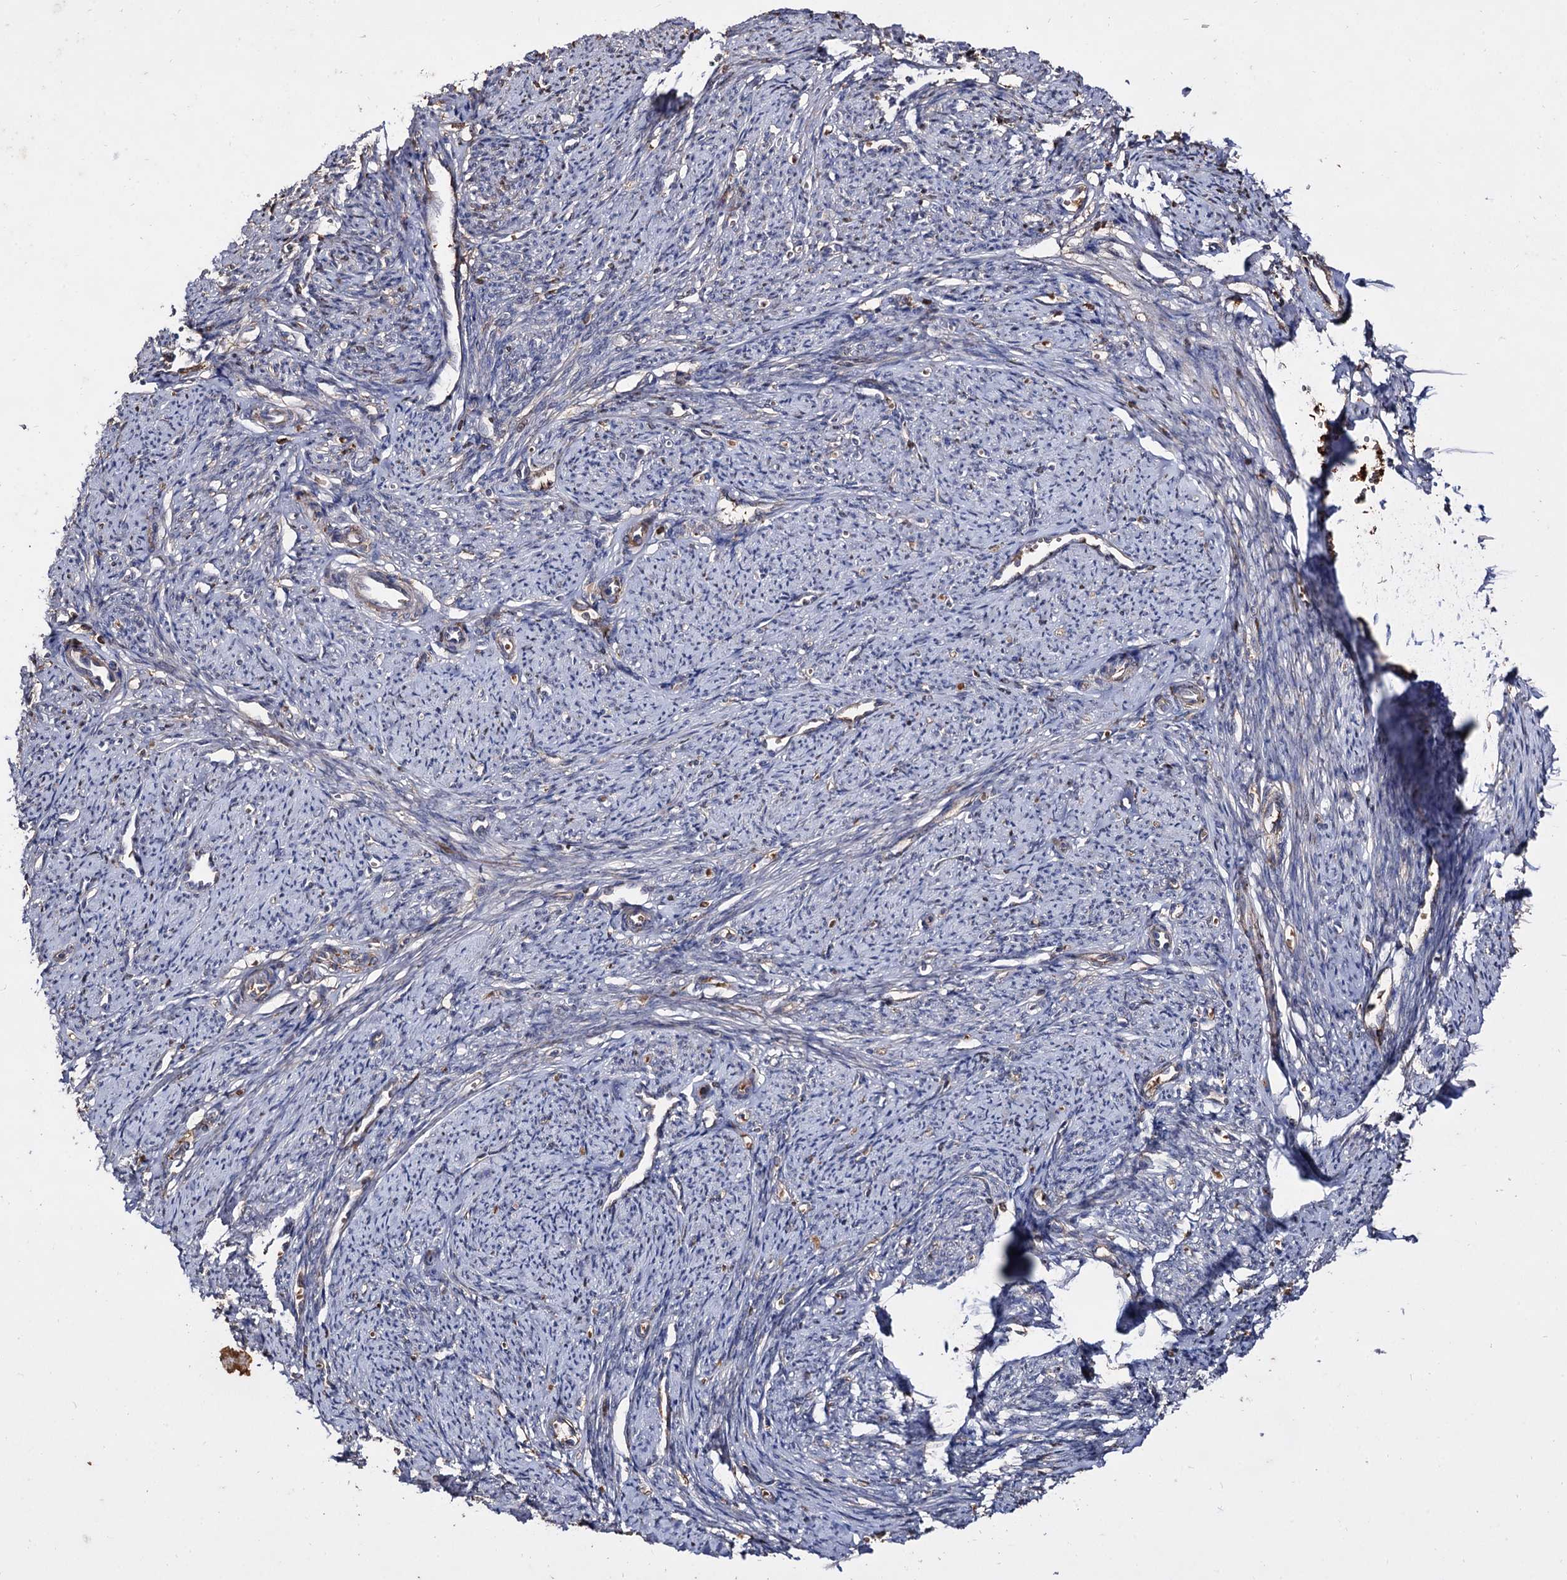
{"staining": {"intensity": "weak", "quantity": "<25%", "location": "cytoplasmic/membranous"}, "tissue": "smooth muscle", "cell_type": "Smooth muscle cells", "image_type": "normal", "snomed": [{"axis": "morphology", "description": "Normal tissue, NOS"}, {"axis": "topography", "description": "Smooth muscle"}, {"axis": "topography", "description": "Uterus"}], "caption": "Smooth muscle cells are negative for protein expression in unremarkable human smooth muscle. Brightfield microscopy of immunohistochemistry stained with DAB (brown) and hematoxylin (blue), captured at high magnification.", "gene": "ARFIP2", "patient": {"sex": "female", "age": 59}}